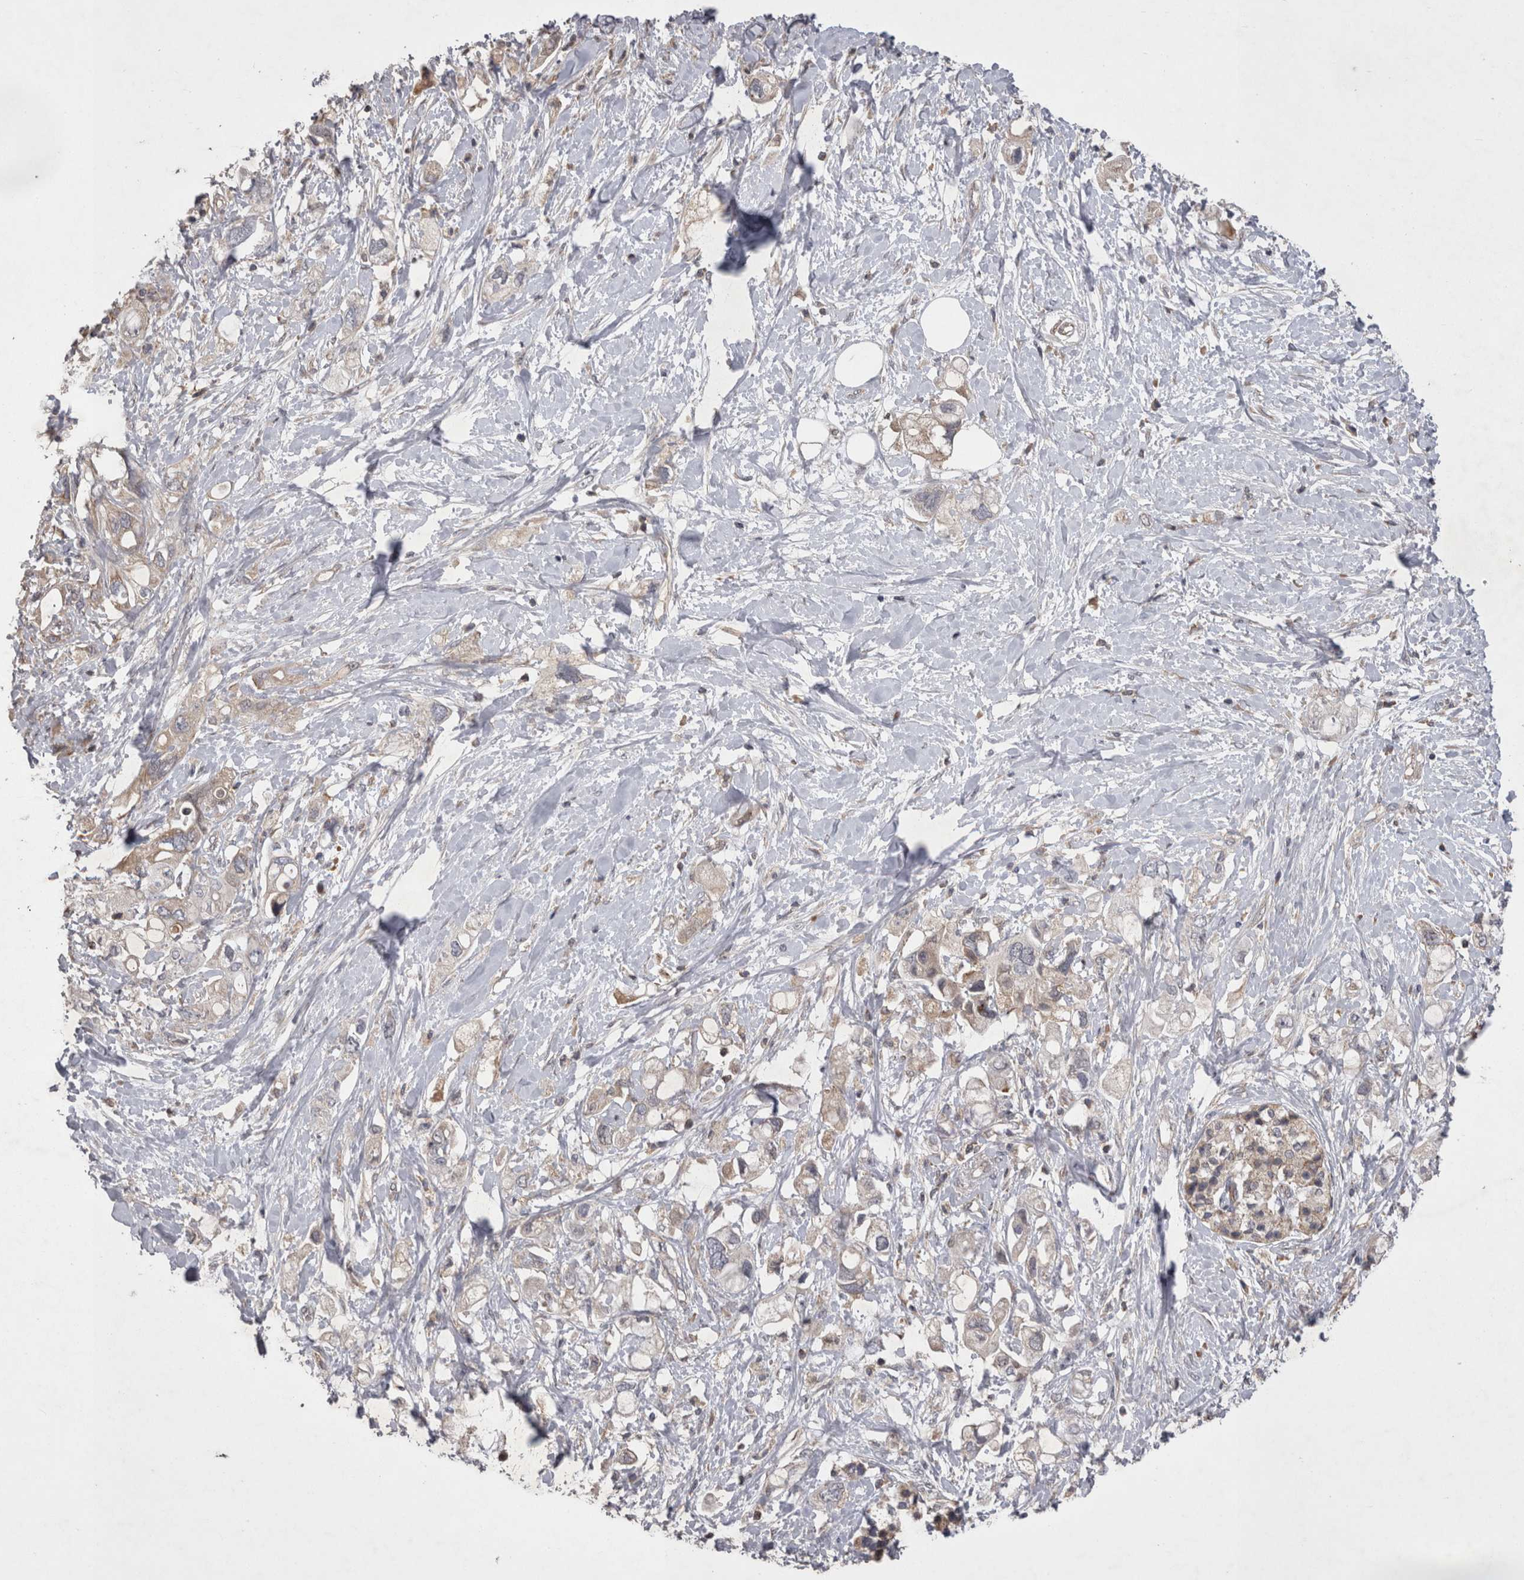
{"staining": {"intensity": "negative", "quantity": "none", "location": "none"}, "tissue": "pancreatic cancer", "cell_type": "Tumor cells", "image_type": "cancer", "snomed": [{"axis": "morphology", "description": "Adenocarcinoma, NOS"}, {"axis": "topography", "description": "Pancreas"}], "caption": "This is an immunohistochemistry (IHC) photomicrograph of pancreatic adenocarcinoma. There is no staining in tumor cells.", "gene": "TSPOAP1", "patient": {"sex": "female", "age": 56}}